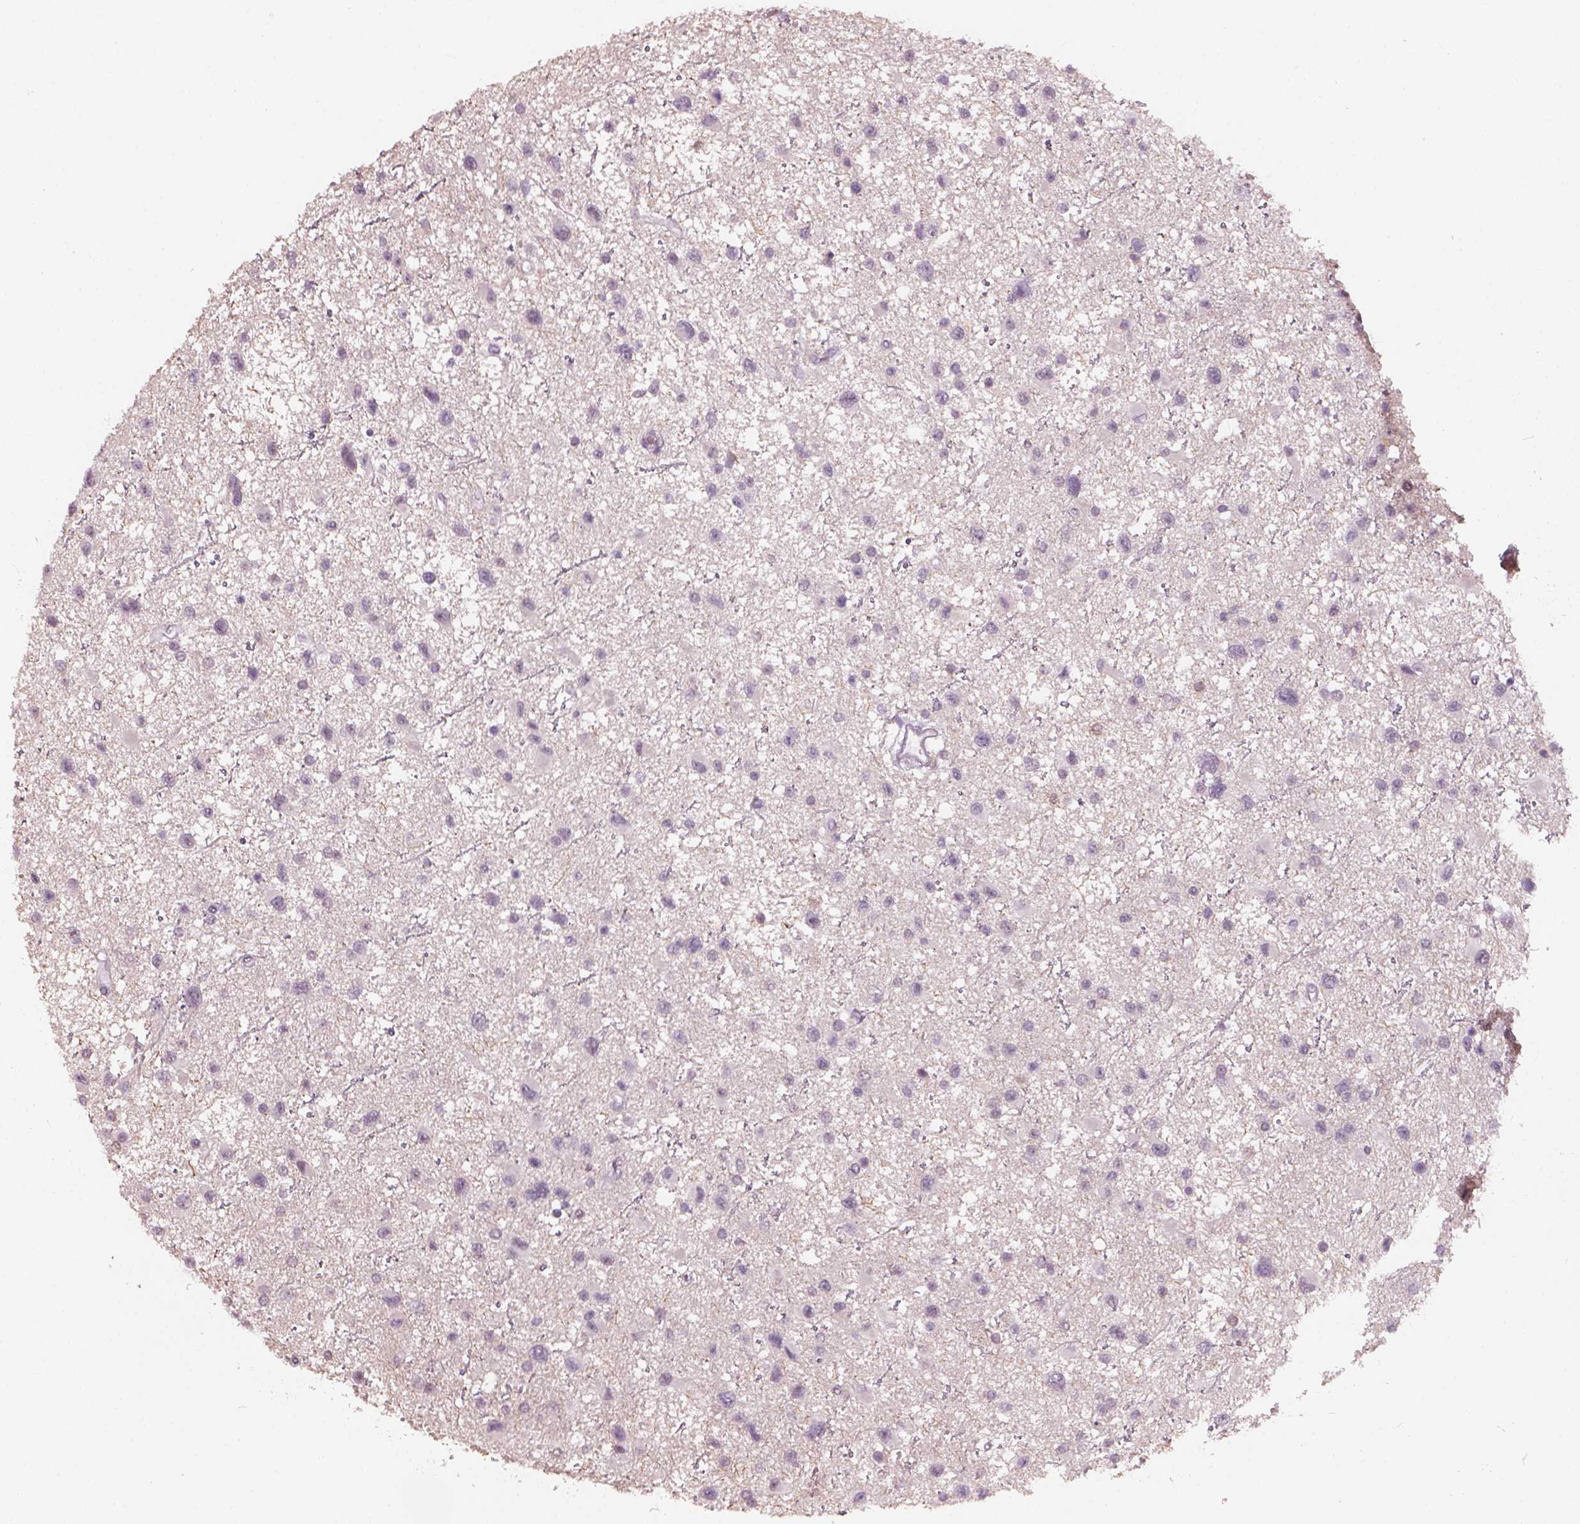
{"staining": {"intensity": "negative", "quantity": "none", "location": "none"}, "tissue": "glioma", "cell_type": "Tumor cells", "image_type": "cancer", "snomed": [{"axis": "morphology", "description": "Glioma, malignant, Low grade"}, {"axis": "topography", "description": "Brain"}], "caption": "A micrograph of human glioma is negative for staining in tumor cells.", "gene": "NAT8", "patient": {"sex": "female", "age": 32}}